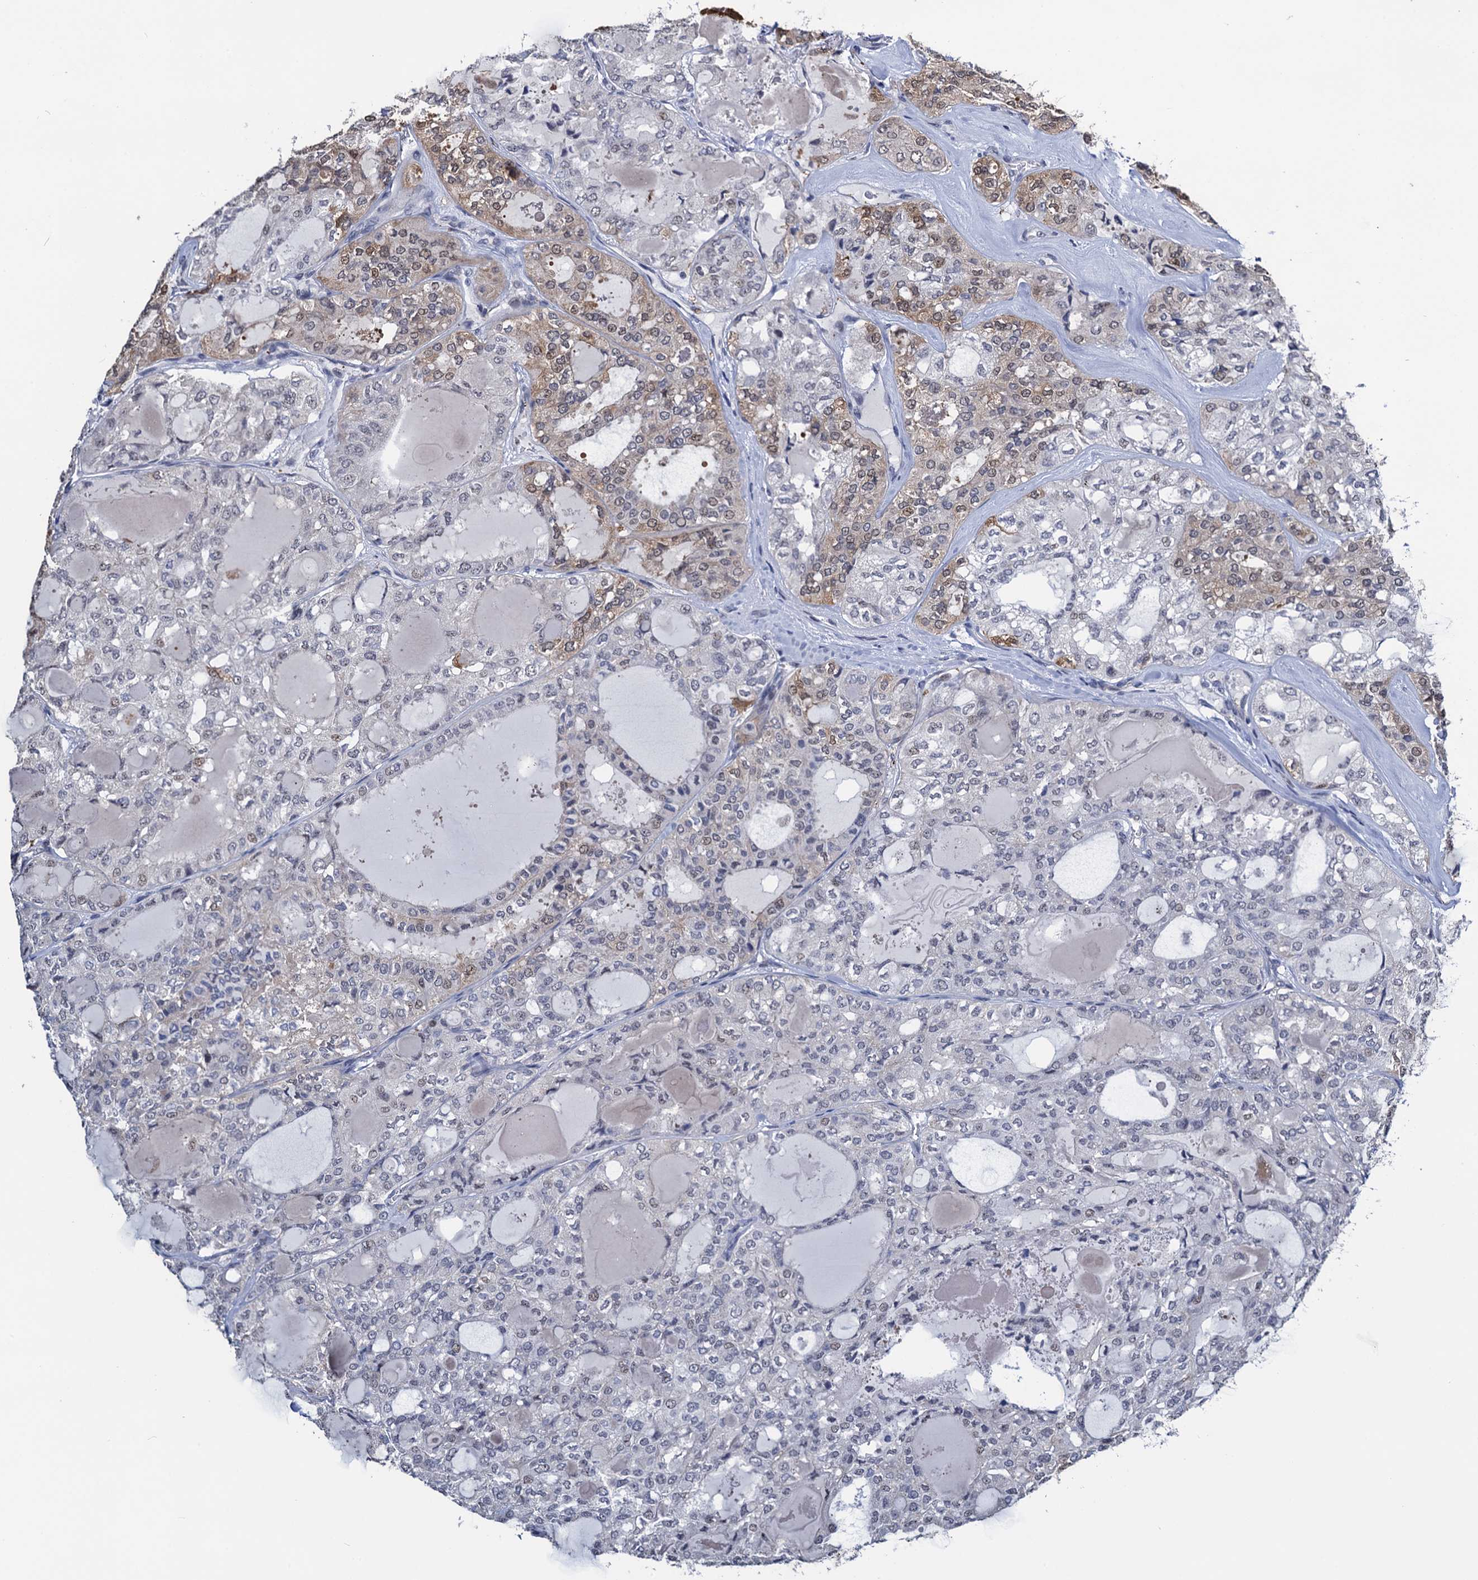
{"staining": {"intensity": "weak", "quantity": "25%-75%", "location": "cytoplasmic/membranous,nuclear"}, "tissue": "thyroid cancer", "cell_type": "Tumor cells", "image_type": "cancer", "snomed": [{"axis": "morphology", "description": "Follicular adenoma carcinoma, NOS"}, {"axis": "topography", "description": "Thyroid gland"}], "caption": "Immunohistochemical staining of follicular adenoma carcinoma (thyroid) exhibits low levels of weak cytoplasmic/membranous and nuclear protein positivity in about 25%-75% of tumor cells.", "gene": "FAM222A", "patient": {"sex": "male", "age": 75}}